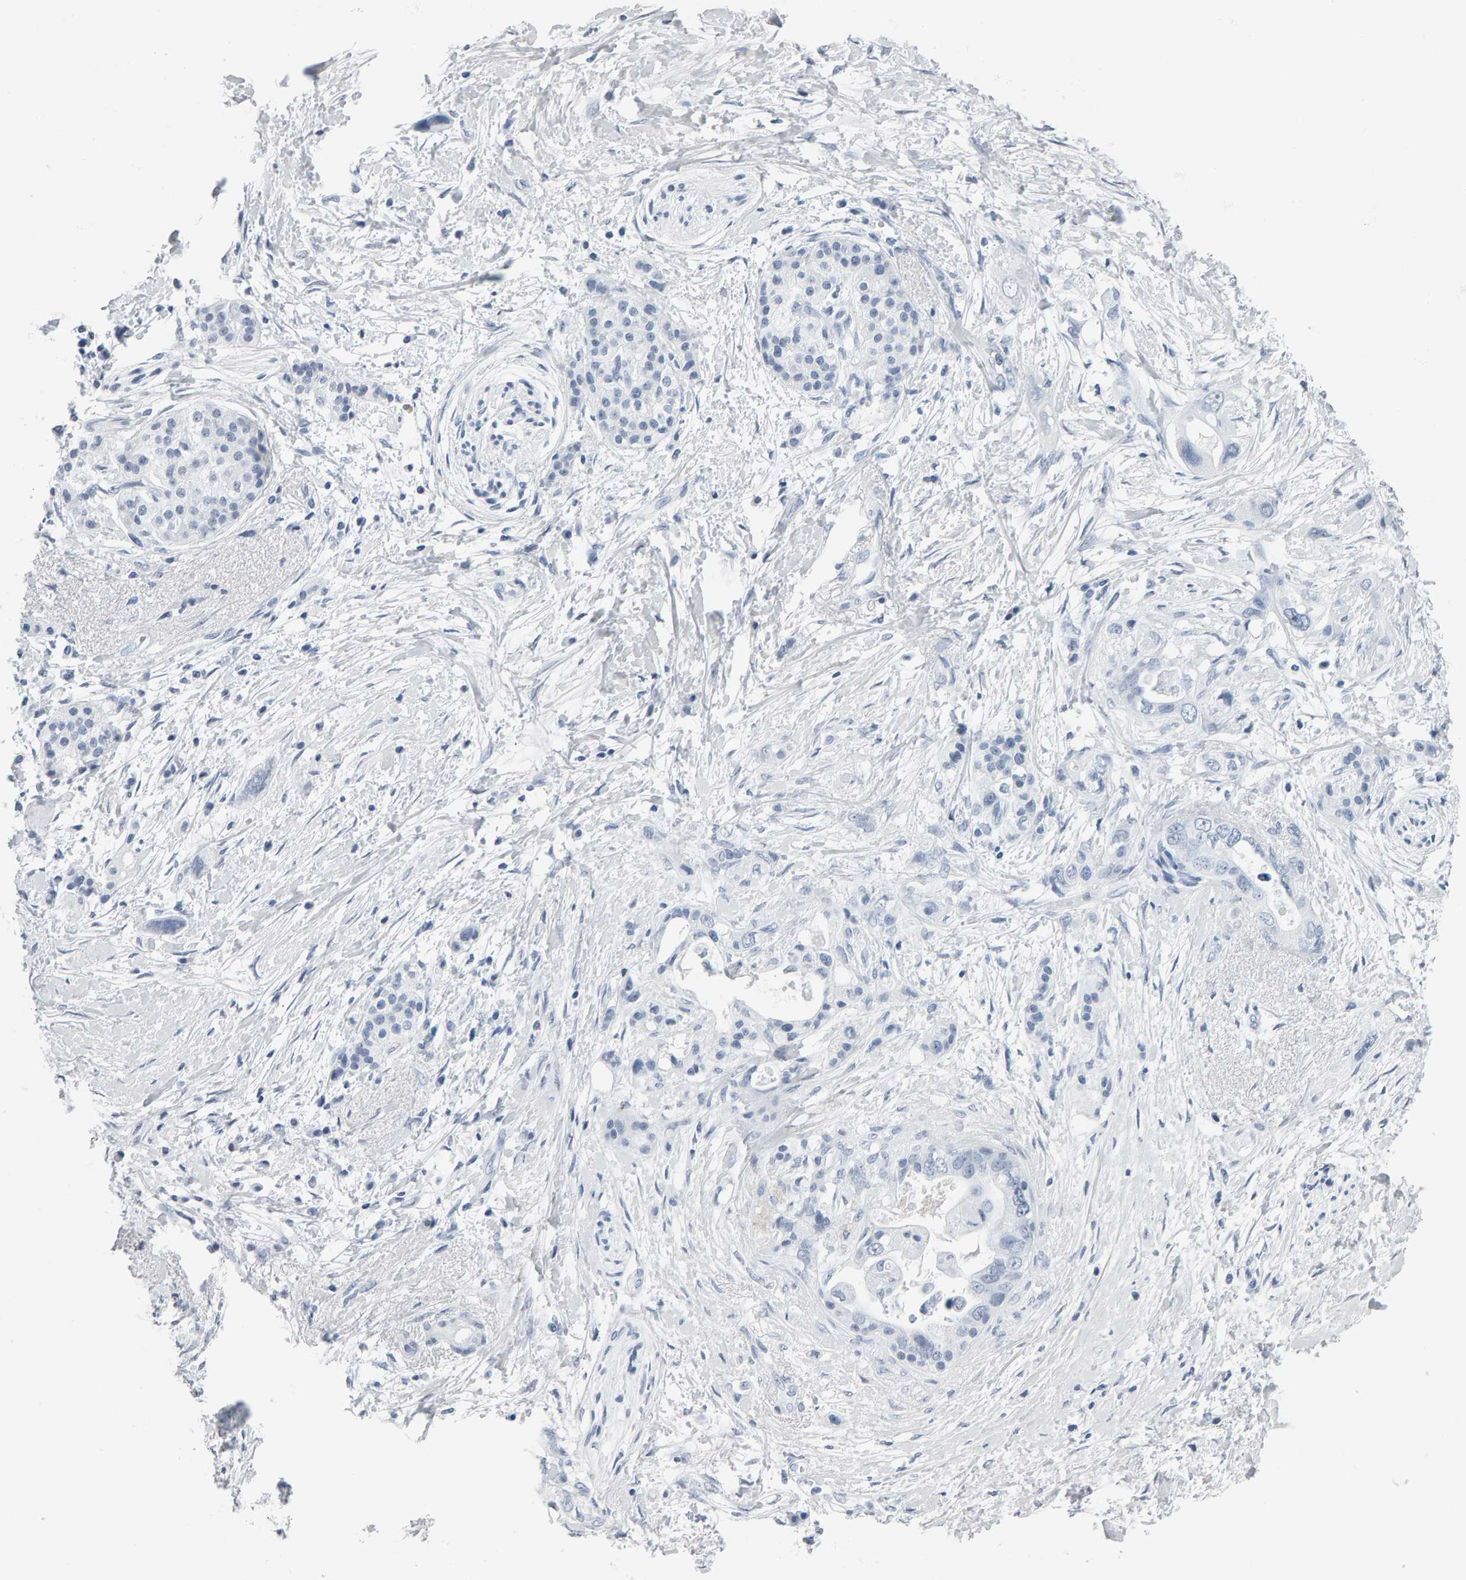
{"staining": {"intensity": "negative", "quantity": "none", "location": "none"}, "tissue": "pancreatic cancer", "cell_type": "Tumor cells", "image_type": "cancer", "snomed": [{"axis": "morphology", "description": "Adenocarcinoma, NOS"}, {"axis": "topography", "description": "Pancreas"}], "caption": "IHC of human pancreatic cancer exhibits no staining in tumor cells.", "gene": "SPACA3", "patient": {"sex": "female", "age": 56}}